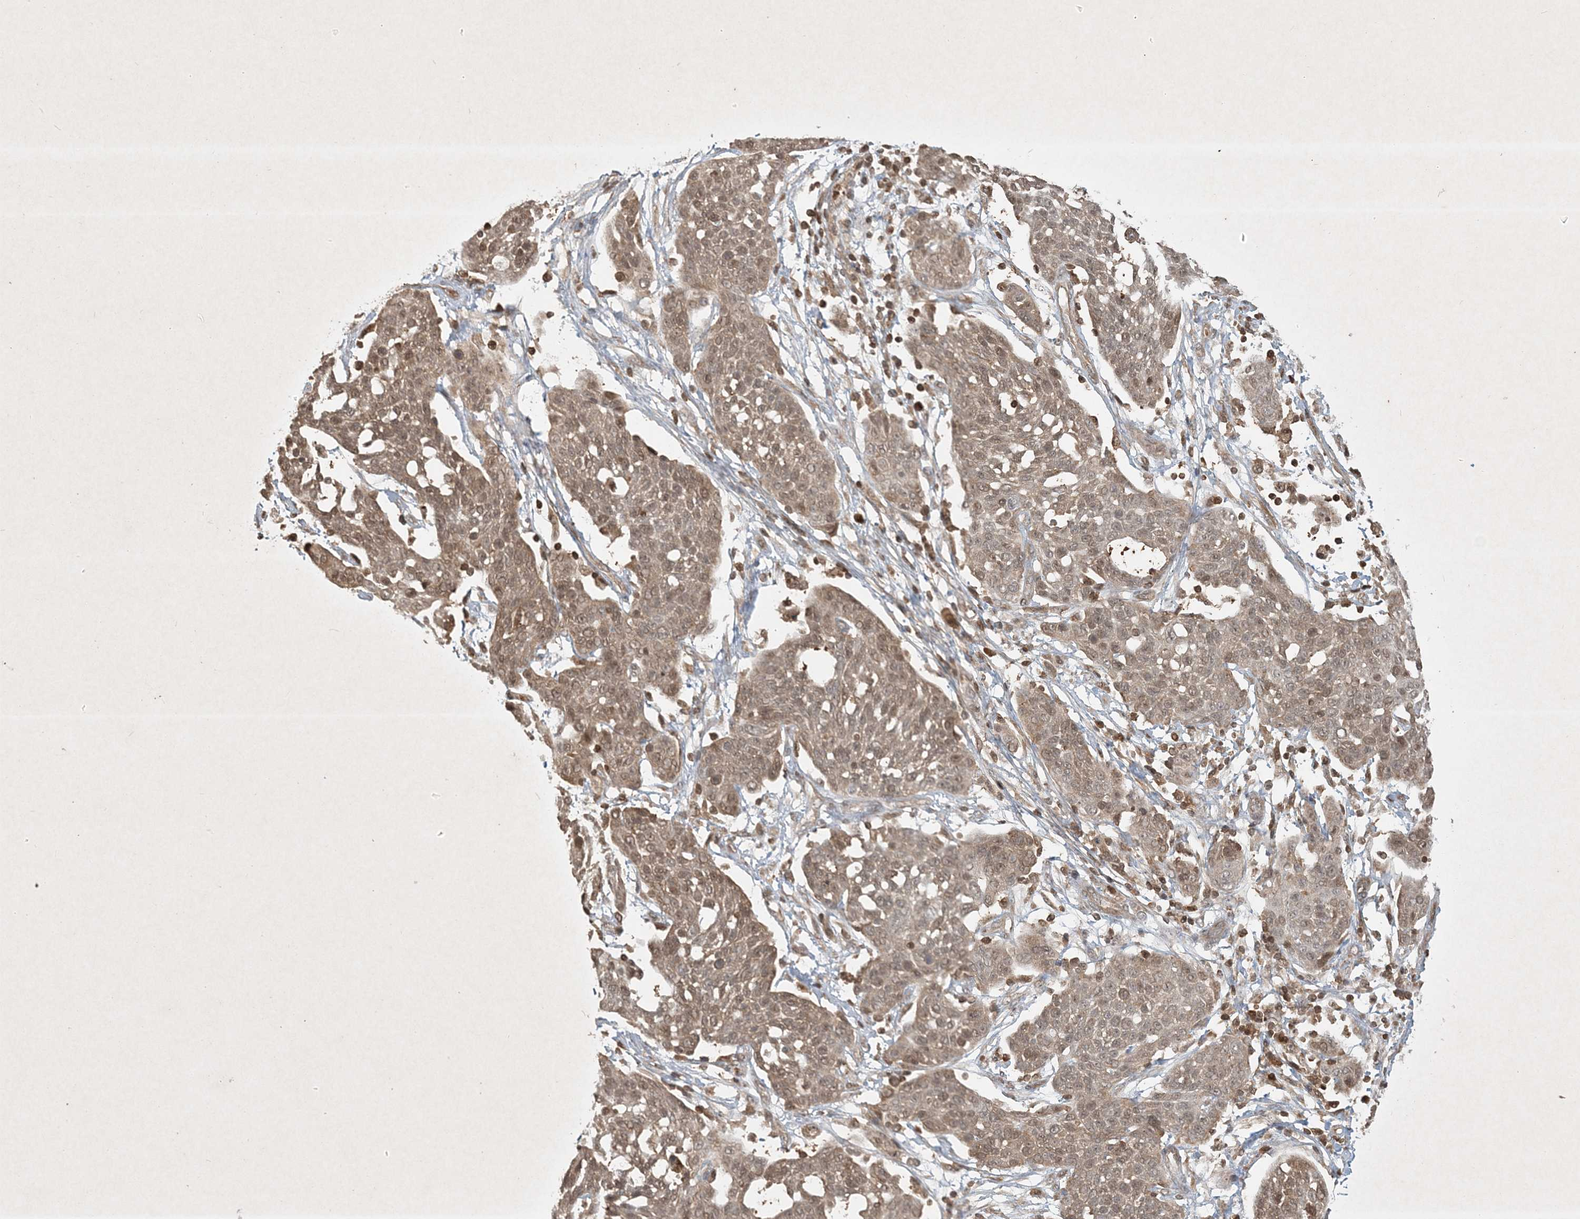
{"staining": {"intensity": "moderate", "quantity": ">75%", "location": "cytoplasmic/membranous,nuclear"}, "tissue": "cervical cancer", "cell_type": "Tumor cells", "image_type": "cancer", "snomed": [{"axis": "morphology", "description": "Squamous cell carcinoma, NOS"}, {"axis": "topography", "description": "Cervix"}], "caption": "Cervical squamous cell carcinoma was stained to show a protein in brown. There is medium levels of moderate cytoplasmic/membranous and nuclear staining in about >75% of tumor cells.", "gene": "PLTP", "patient": {"sex": "female", "age": 34}}